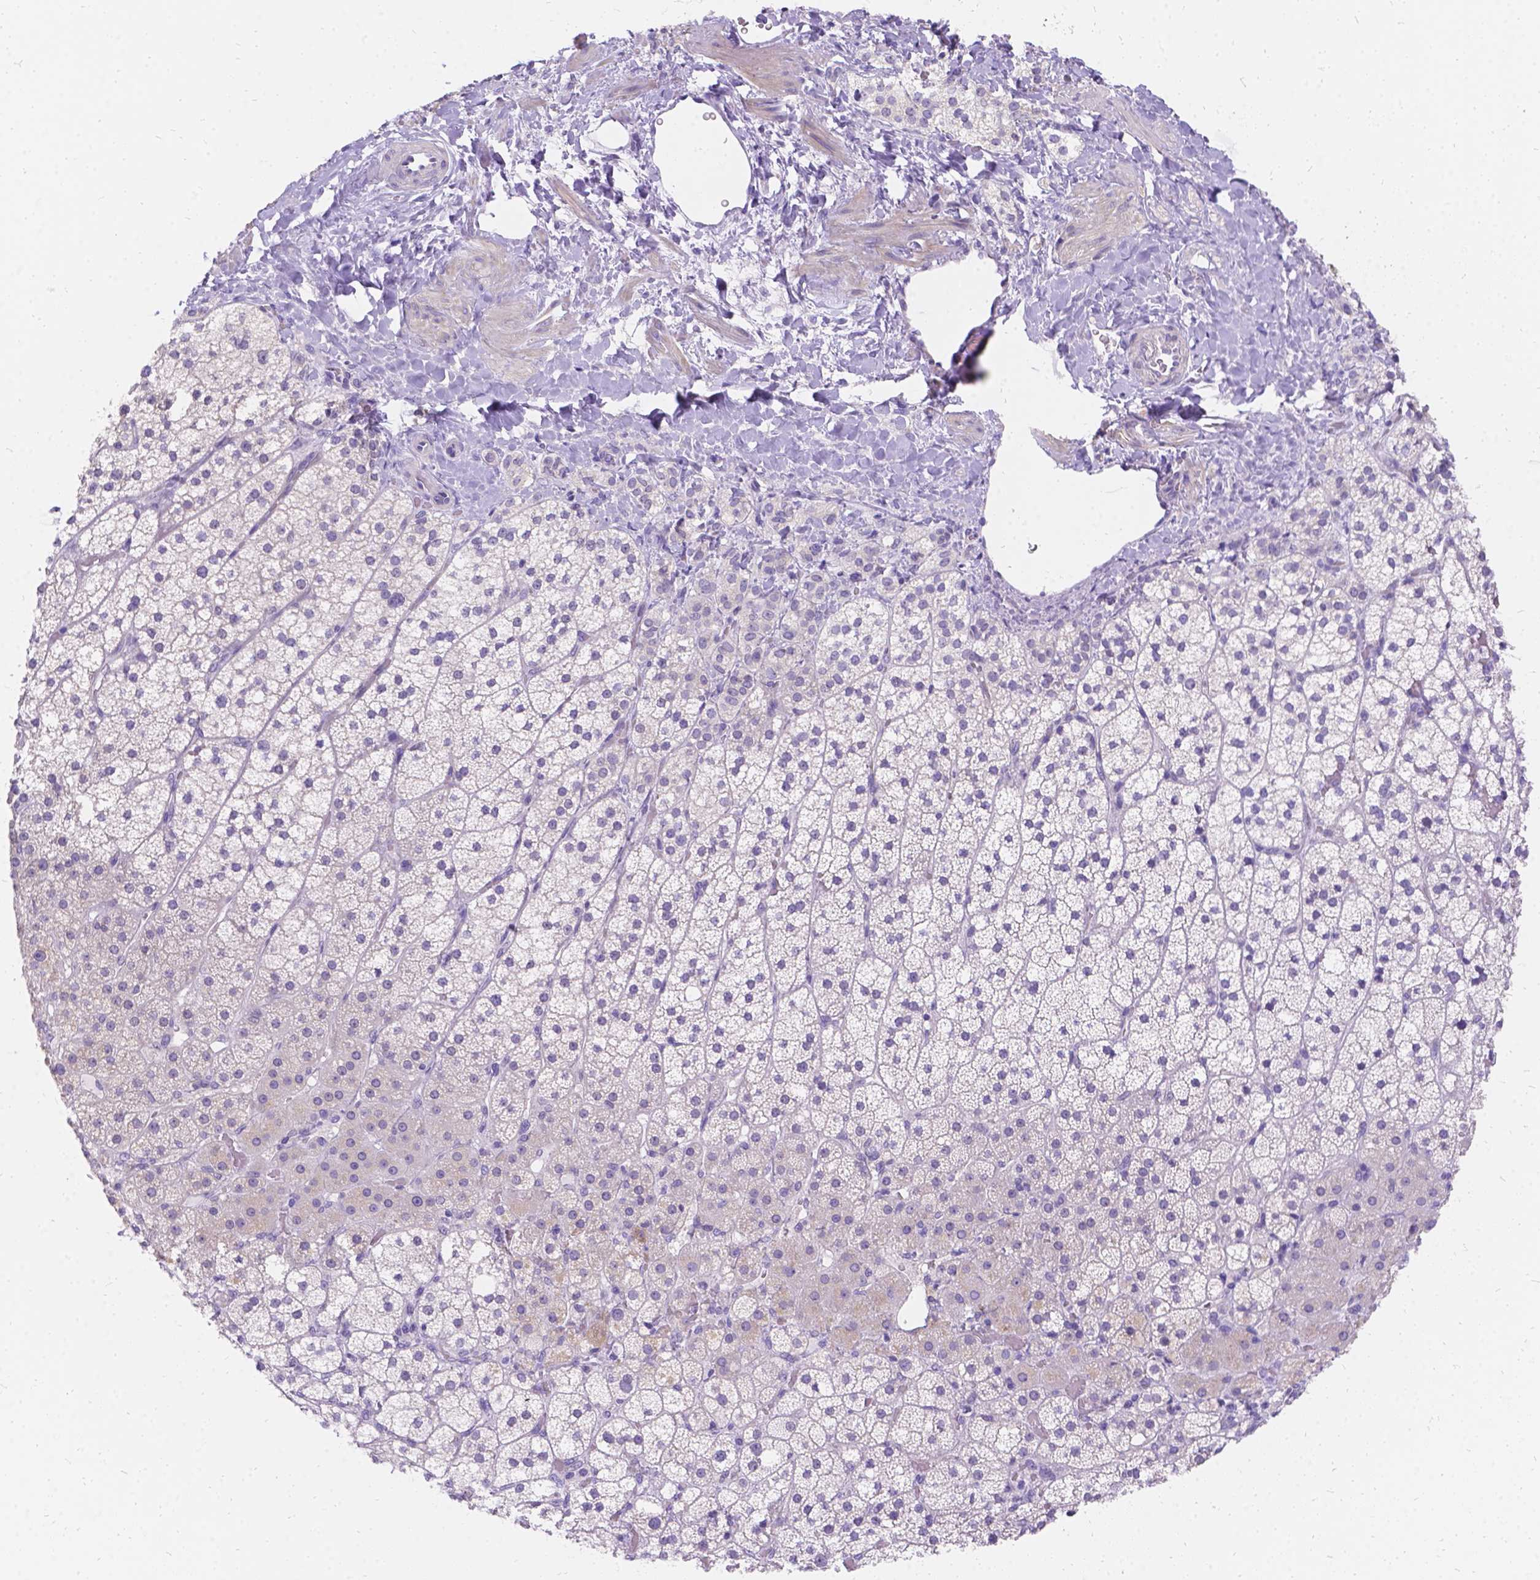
{"staining": {"intensity": "negative", "quantity": "none", "location": "none"}, "tissue": "adrenal gland", "cell_type": "Glandular cells", "image_type": "normal", "snomed": [{"axis": "morphology", "description": "Normal tissue, NOS"}, {"axis": "topography", "description": "Adrenal gland"}], "caption": "Immunohistochemistry of unremarkable adrenal gland reveals no expression in glandular cells.", "gene": "PALS1", "patient": {"sex": "male", "age": 53}}